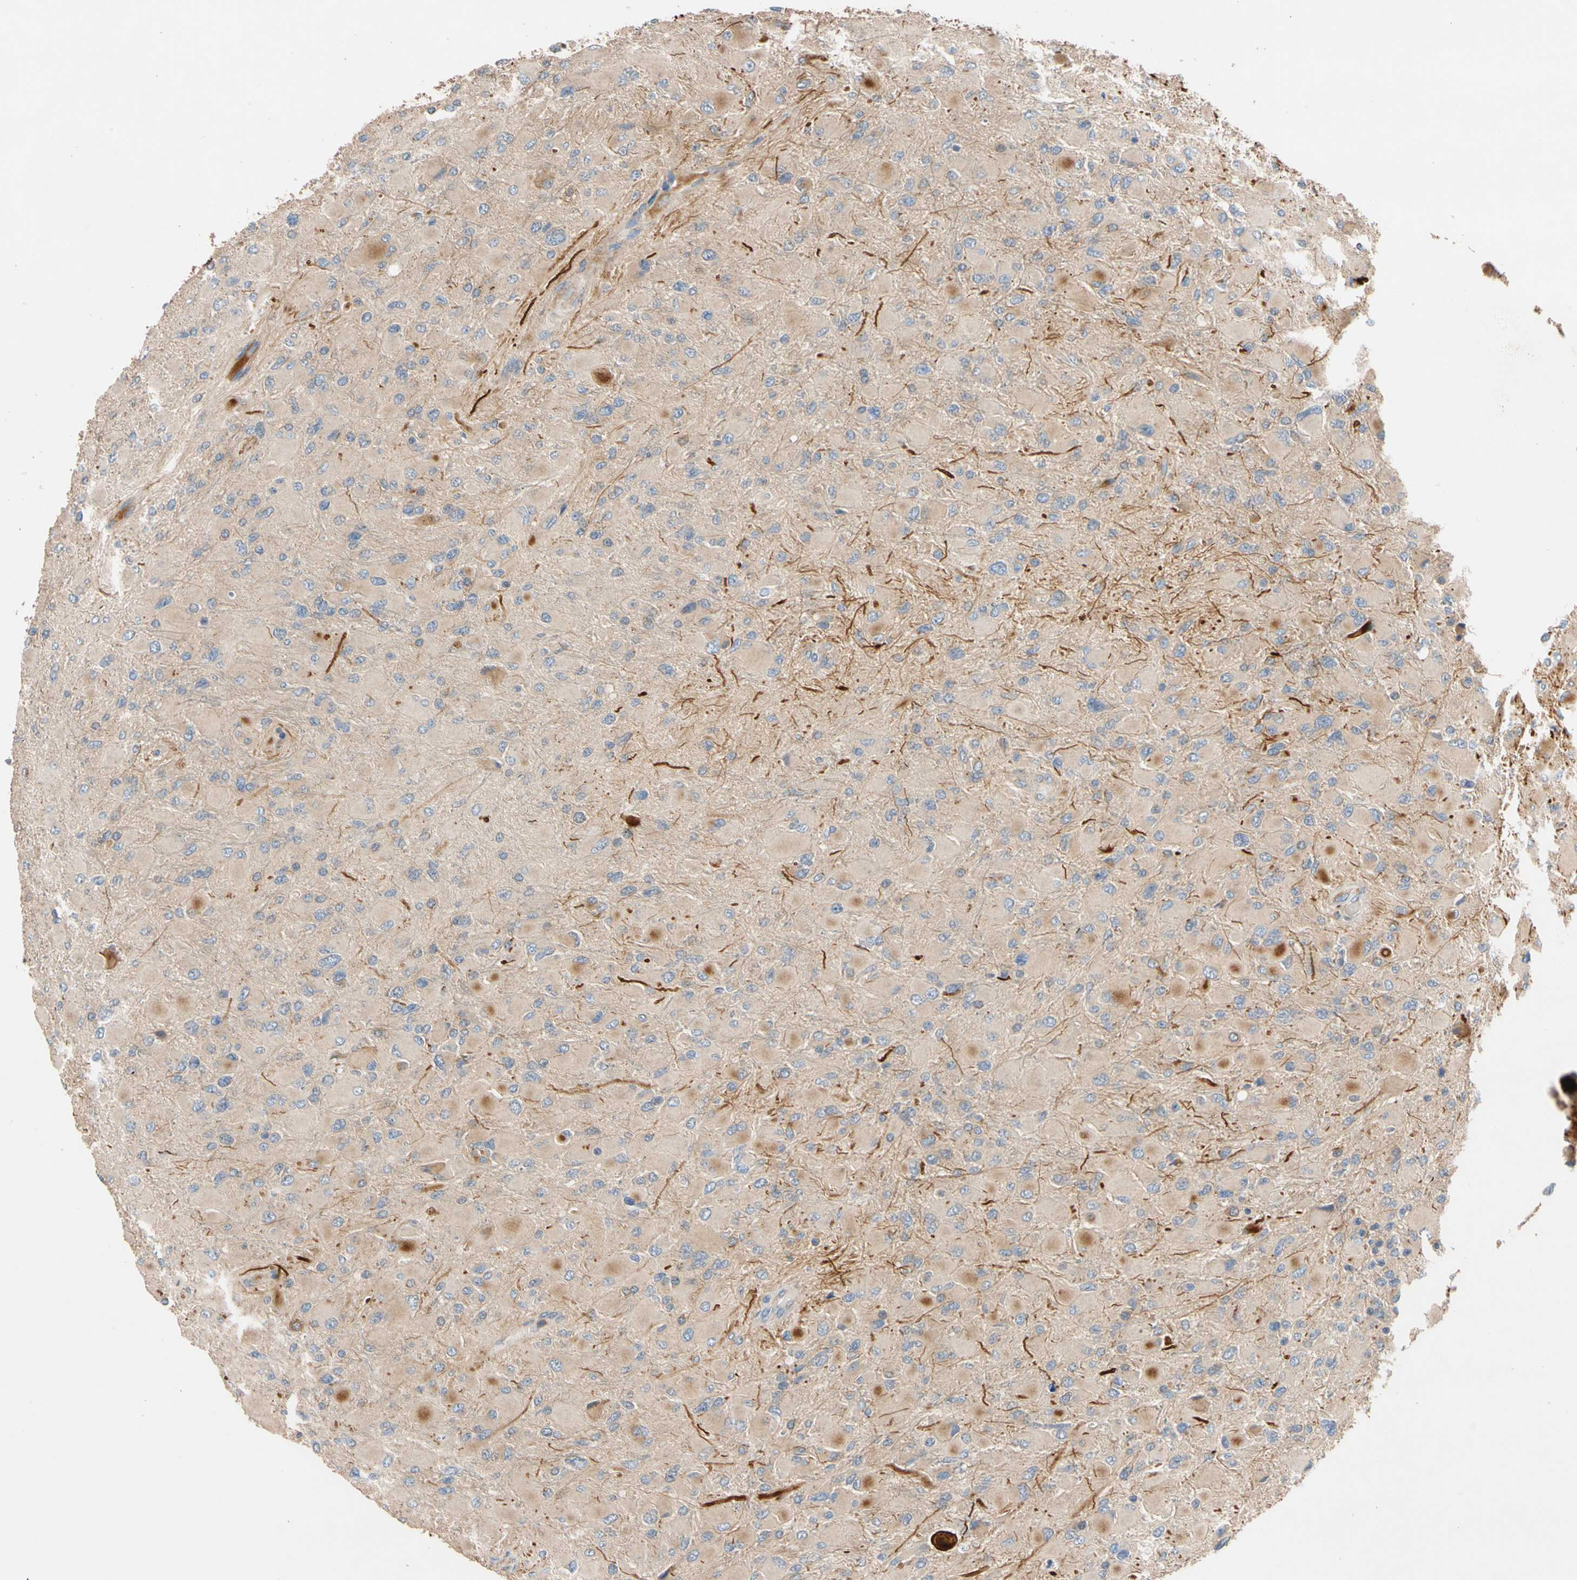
{"staining": {"intensity": "moderate", "quantity": ">75%", "location": "cytoplasmic/membranous"}, "tissue": "glioma", "cell_type": "Tumor cells", "image_type": "cancer", "snomed": [{"axis": "morphology", "description": "Glioma, malignant, High grade"}, {"axis": "topography", "description": "Cerebral cortex"}], "caption": "Immunohistochemical staining of human malignant glioma (high-grade) demonstrates moderate cytoplasmic/membranous protein staining in about >75% of tumor cells.", "gene": "FGD6", "patient": {"sex": "female", "age": 36}}